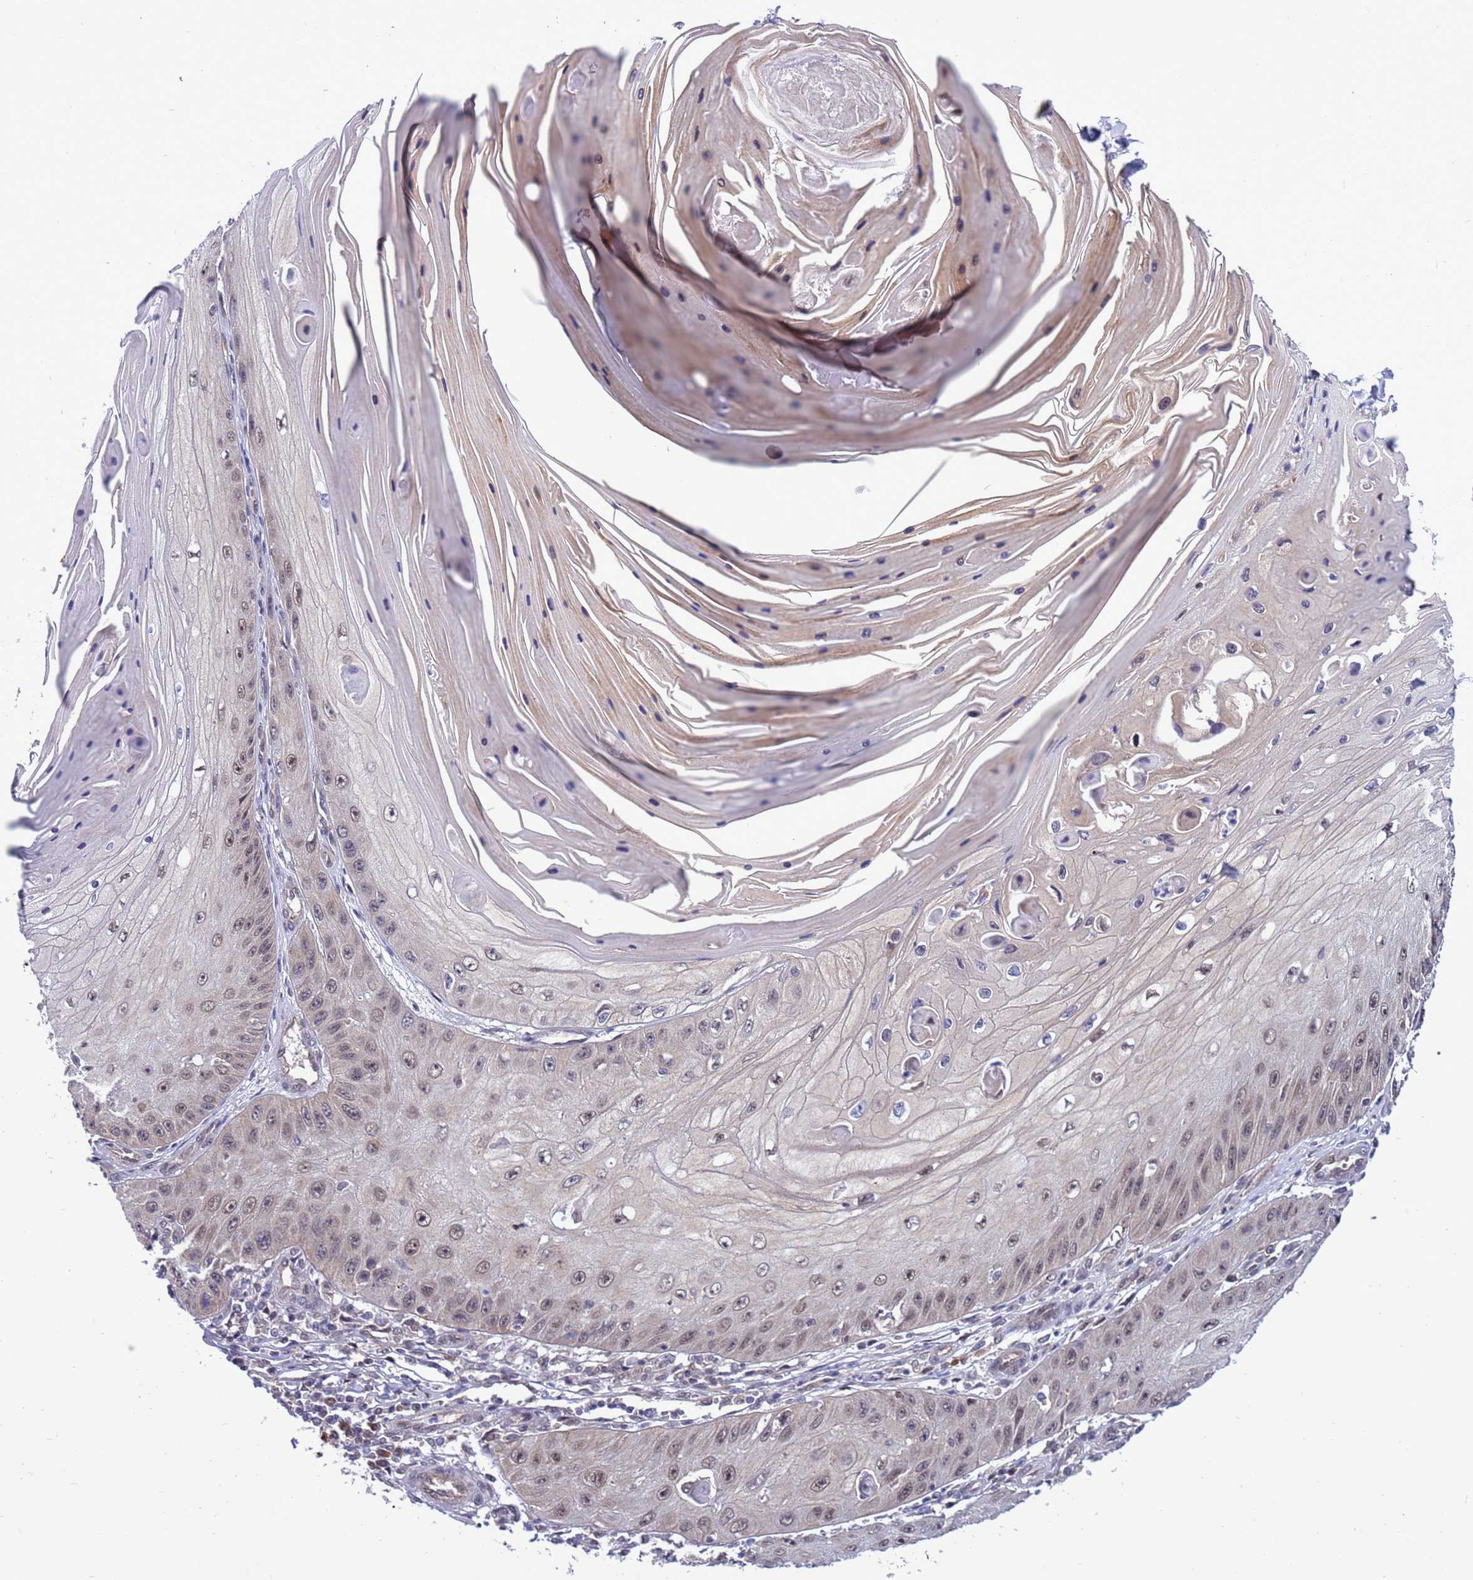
{"staining": {"intensity": "weak", "quantity": "25%-75%", "location": "nuclear"}, "tissue": "skin cancer", "cell_type": "Tumor cells", "image_type": "cancer", "snomed": [{"axis": "morphology", "description": "Squamous cell carcinoma, NOS"}, {"axis": "topography", "description": "Skin"}], "caption": "About 25%-75% of tumor cells in skin cancer (squamous cell carcinoma) display weak nuclear protein expression as visualized by brown immunohistochemical staining.", "gene": "RASD1", "patient": {"sex": "male", "age": 70}}